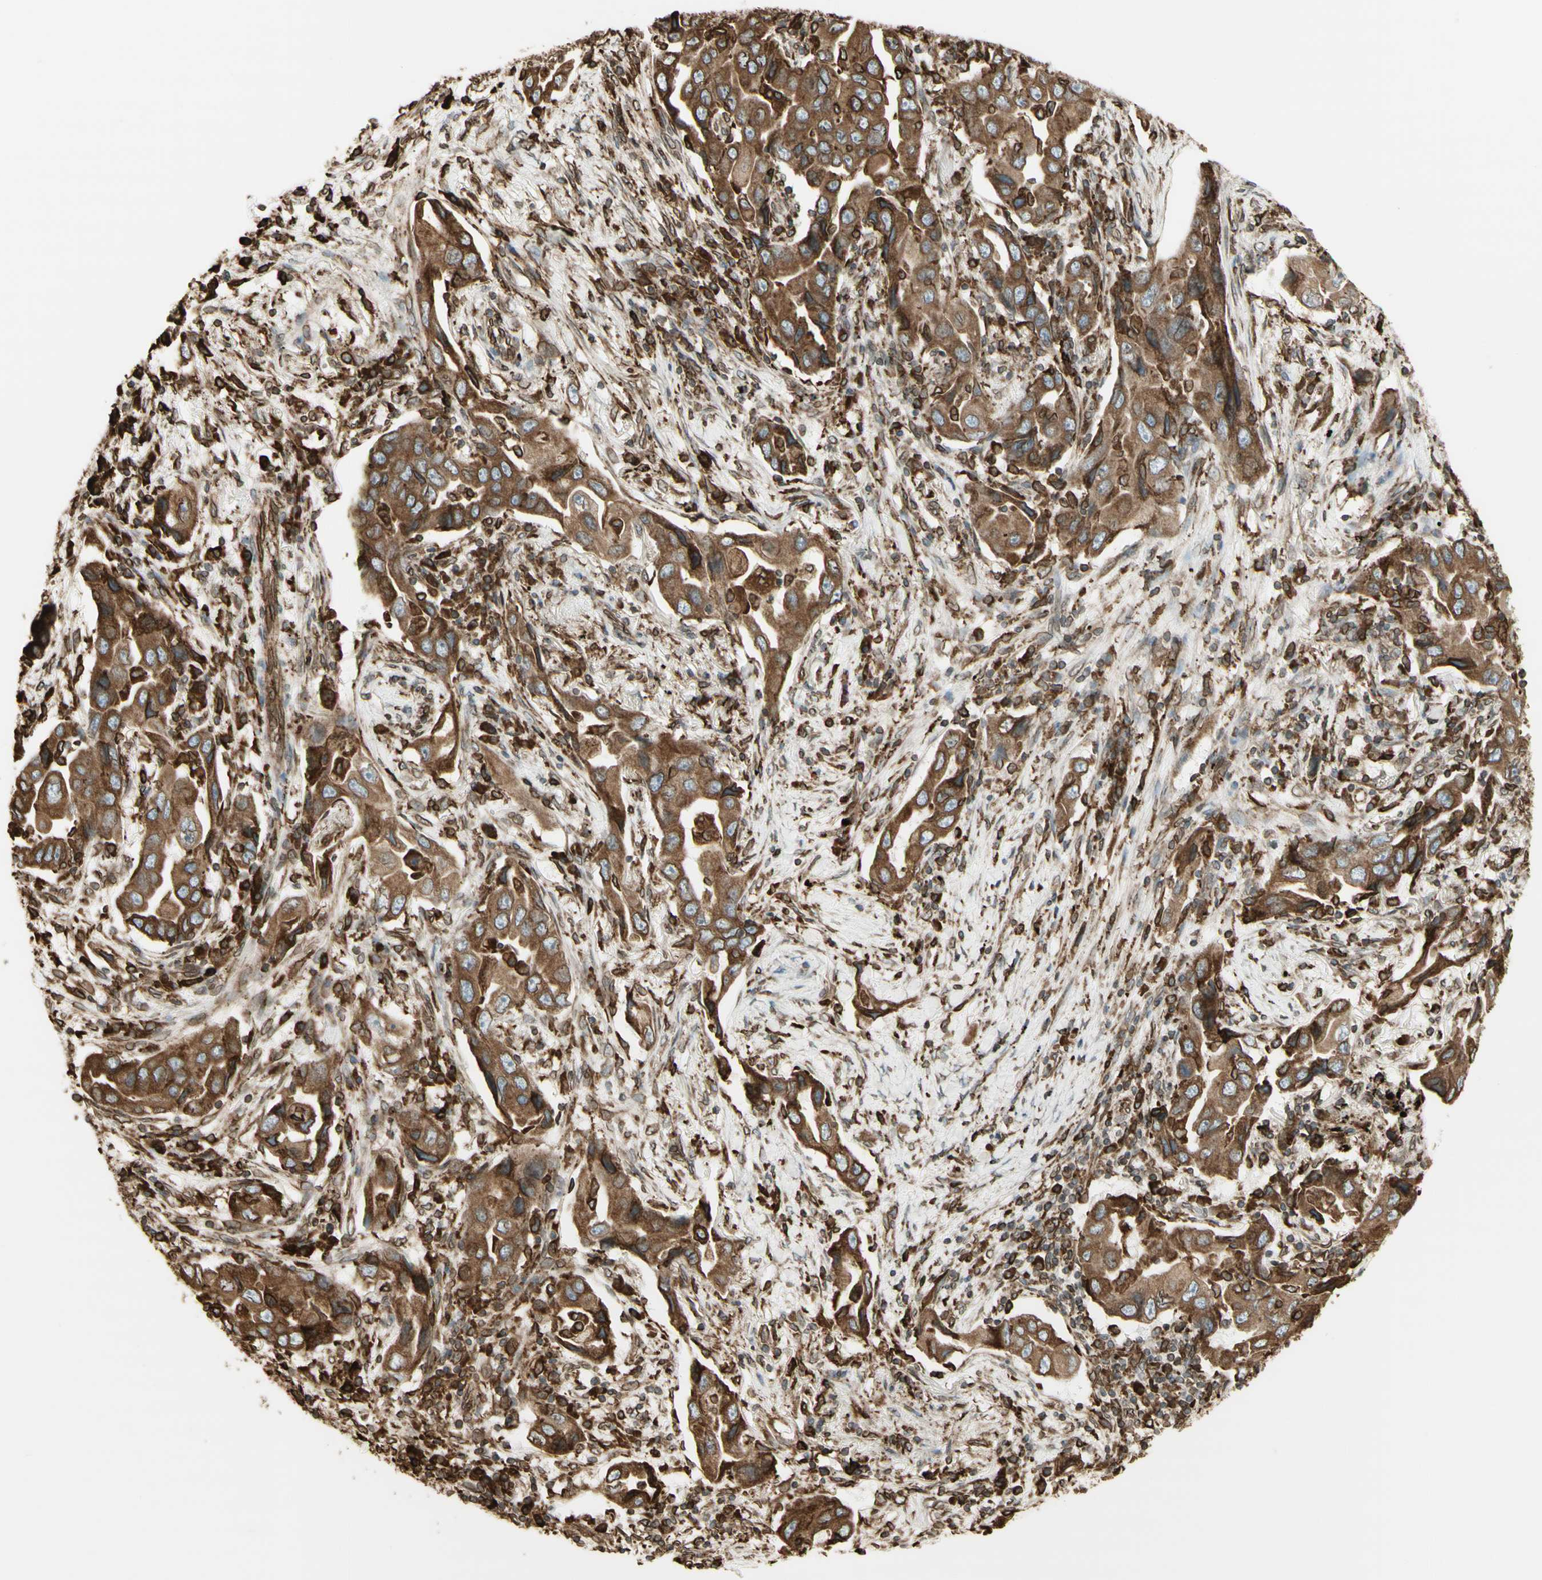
{"staining": {"intensity": "moderate", "quantity": ">75%", "location": "cytoplasmic/membranous"}, "tissue": "lung cancer", "cell_type": "Tumor cells", "image_type": "cancer", "snomed": [{"axis": "morphology", "description": "Adenocarcinoma, NOS"}, {"axis": "topography", "description": "Lung"}], "caption": "Immunohistochemical staining of lung cancer (adenocarcinoma) shows moderate cytoplasmic/membranous protein positivity in about >75% of tumor cells.", "gene": "CANX", "patient": {"sex": "female", "age": 65}}